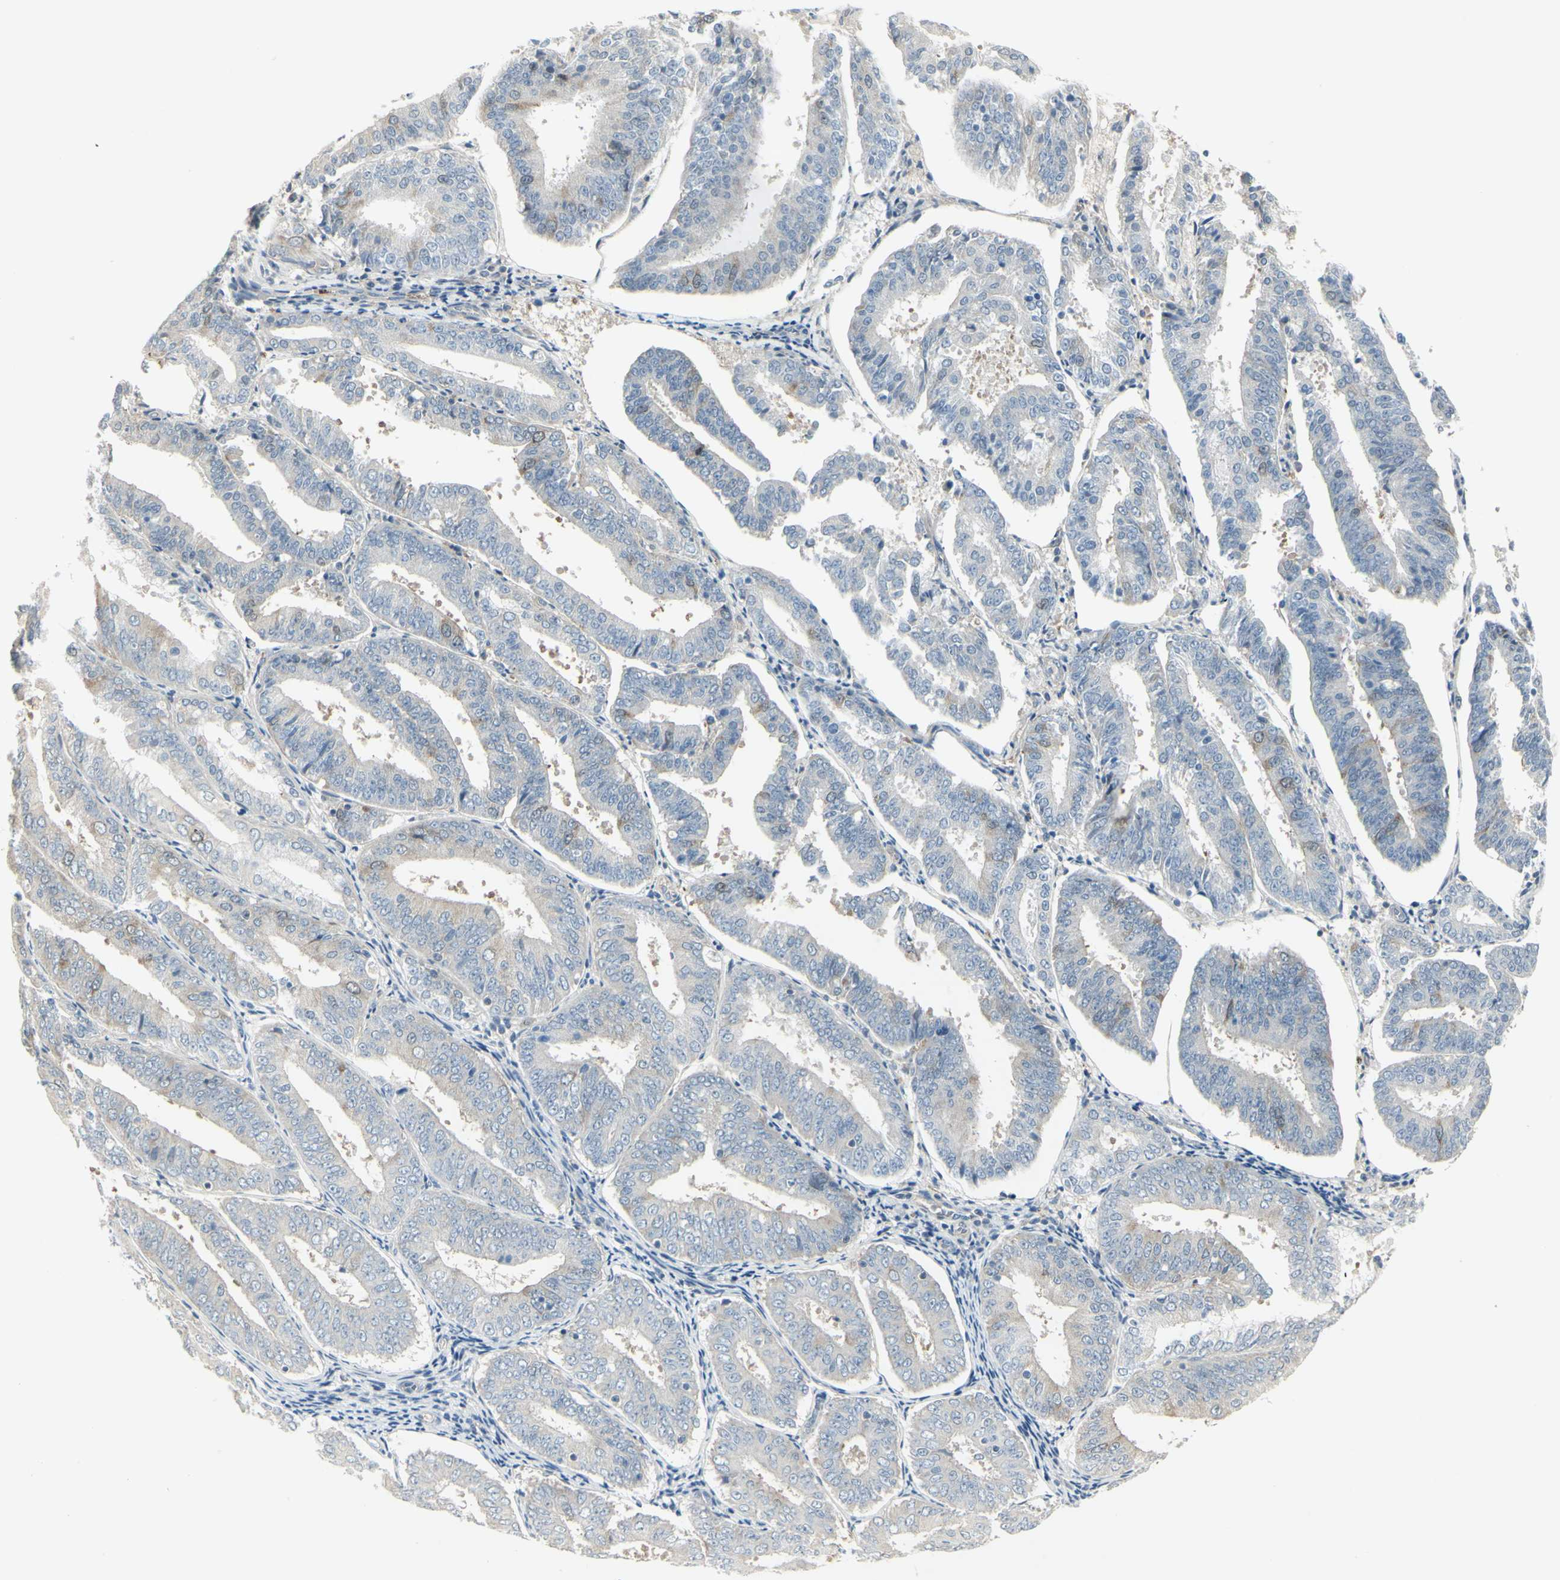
{"staining": {"intensity": "weak", "quantity": "<25%", "location": "cytoplasmic/membranous"}, "tissue": "endometrial cancer", "cell_type": "Tumor cells", "image_type": "cancer", "snomed": [{"axis": "morphology", "description": "Adenocarcinoma, NOS"}, {"axis": "topography", "description": "Endometrium"}], "caption": "This histopathology image is of endometrial cancer (adenocarcinoma) stained with immunohistochemistry to label a protein in brown with the nuclei are counter-stained blue. There is no positivity in tumor cells. The staining is performed using DAB (3,3'-diaminobenzidine) brown chromogen with nuclei counter-stained in using hematoxylin.", "gene": "CCNB2", "patient": {"sex": "female", "age": 63}}